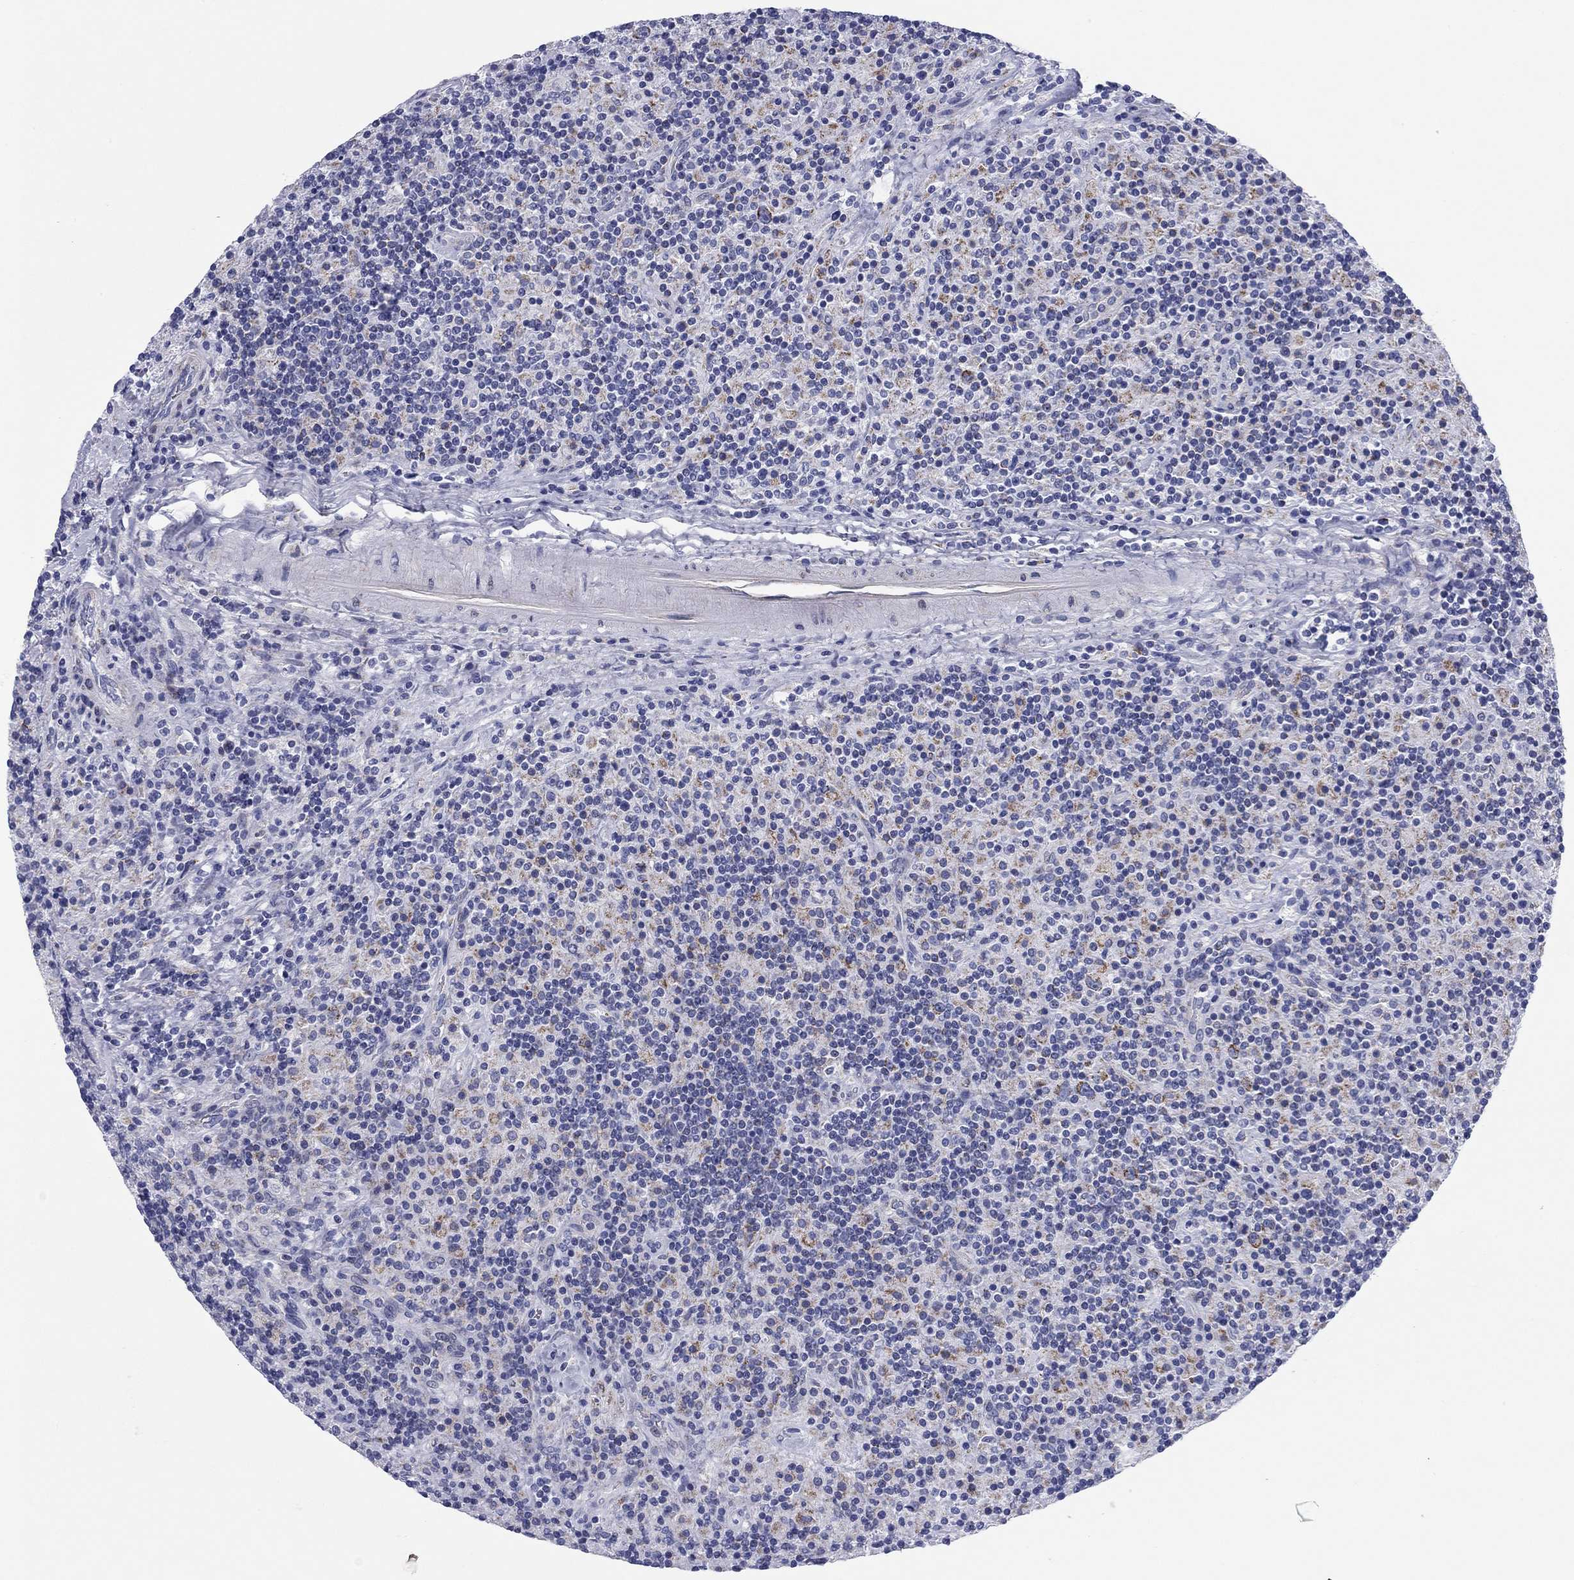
{"staining": {"intensity": "moderate", "quantity": "25%-75%", "location": "cytoplasmic/membranous"}, "tissue": "lymphoma", "cell_type": "Tumor cells", "image_type": "cancer", "snomed": [{"axis": "morphology", "description": "Hodgkin's disease, NOS"}, {"axis": "topography", "description": "Lymph node"}], "caption": "Immunohistochemistry (IHC) staining of lymphoma, which demonstrates medium levels of moderate cytoplasmic/membranous positivity in approximately 25%-75% of tumor cells indicating moderate cytoplasmic/membranous protein expression. The staining was performed using DAB (3,3'-diaminobenzidine) (brown) for protein detection and nuclei were counterstained in hematoxylin (blue).", "gene": "CHI3L2", "patient": {"sex": "male", "age": 70}}